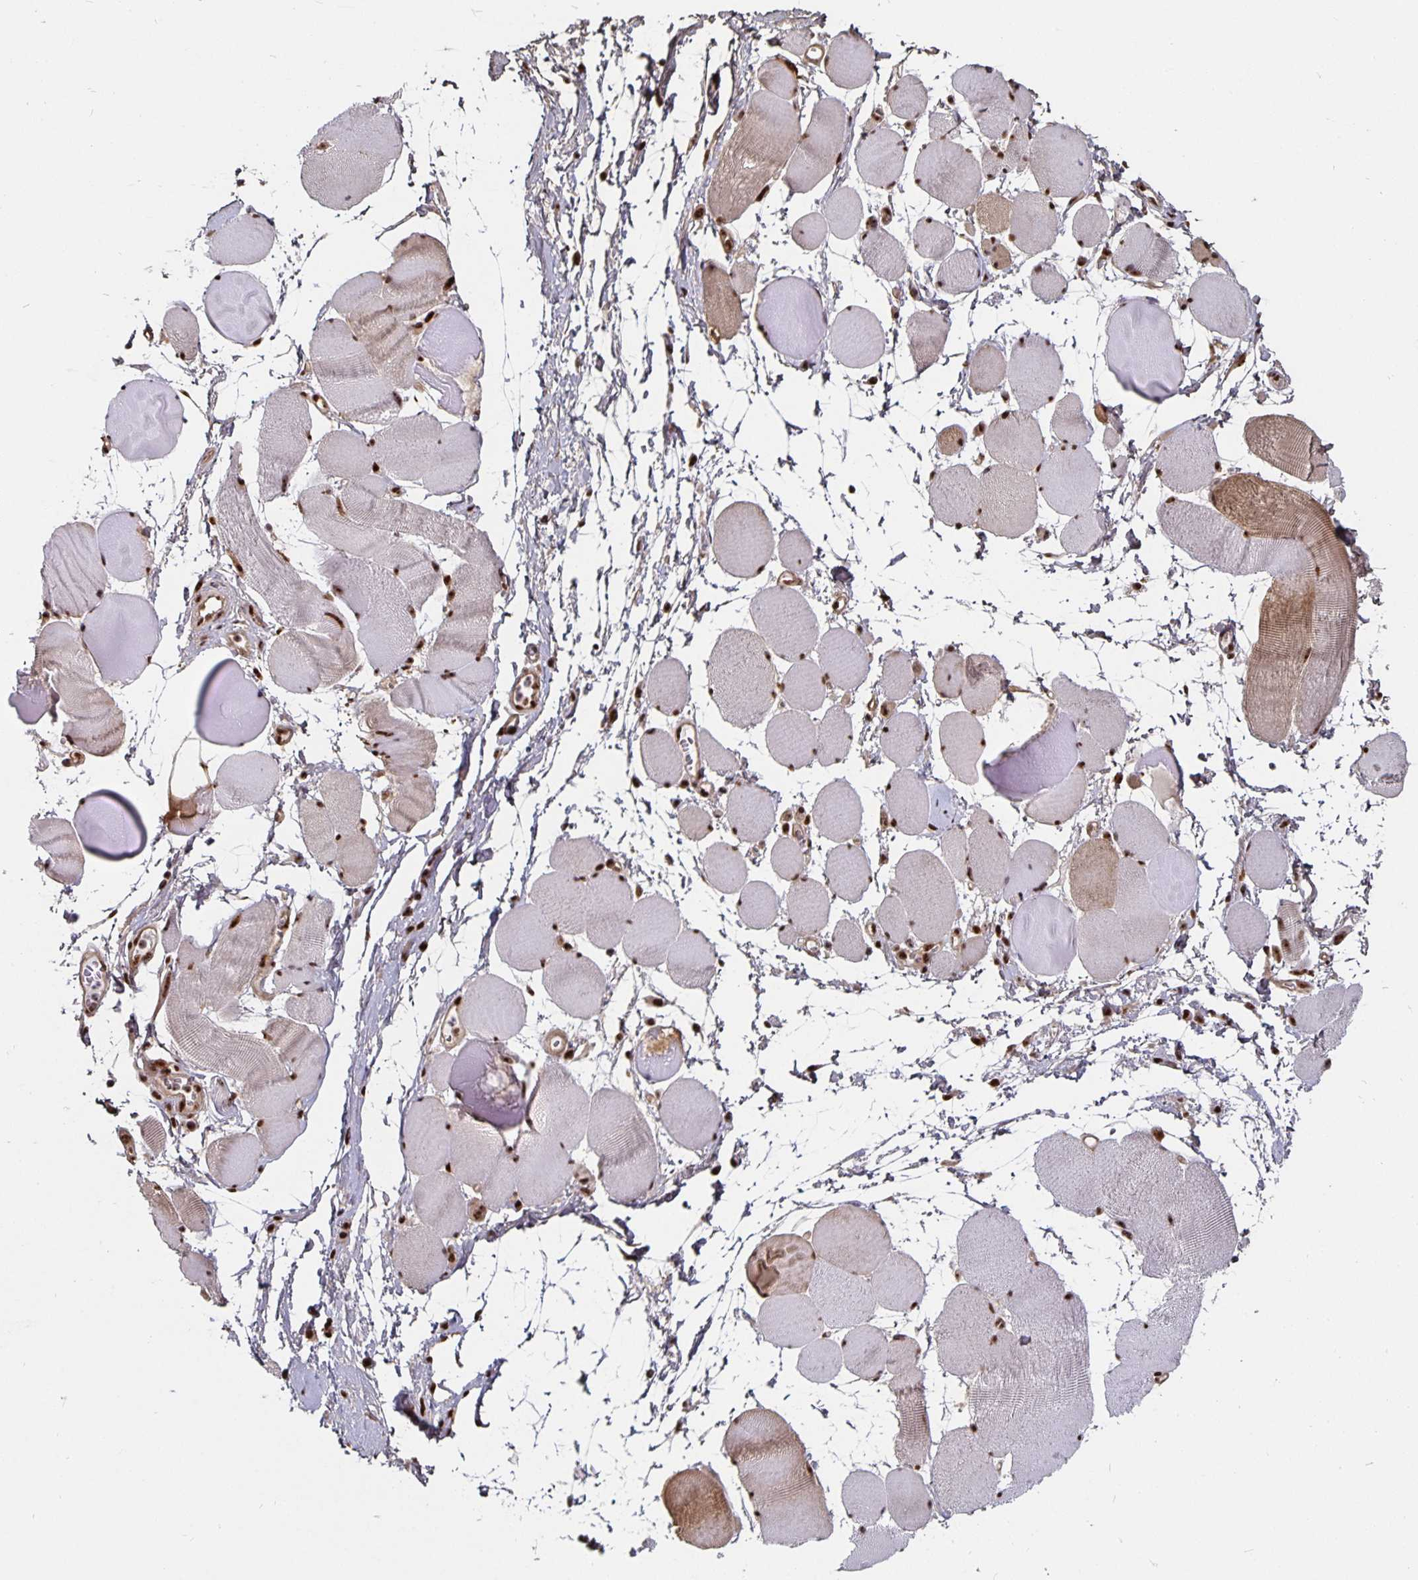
{"staining": {"intensity": "strong", "quantity": ">75%", "location": "nuclear"}, "tissue": "skeletal muscle", "cell_type": "Myocytes", "image_type": "normal", "snomed": [{"axis": "morphology", "description": "Normal tissue, NOS"}, {"axis": "topography", "description": "Skeletal muscle"}], "caption": "Immunohistochemistry photomicrograph of unremarkable skeletal muscle stained for a protein (brown), which demonstrates high levels of strong nuclear staining in about >75% of myocytes.", "gene": "LAS1L", "patient": {"sex": "female", "age": 75}}